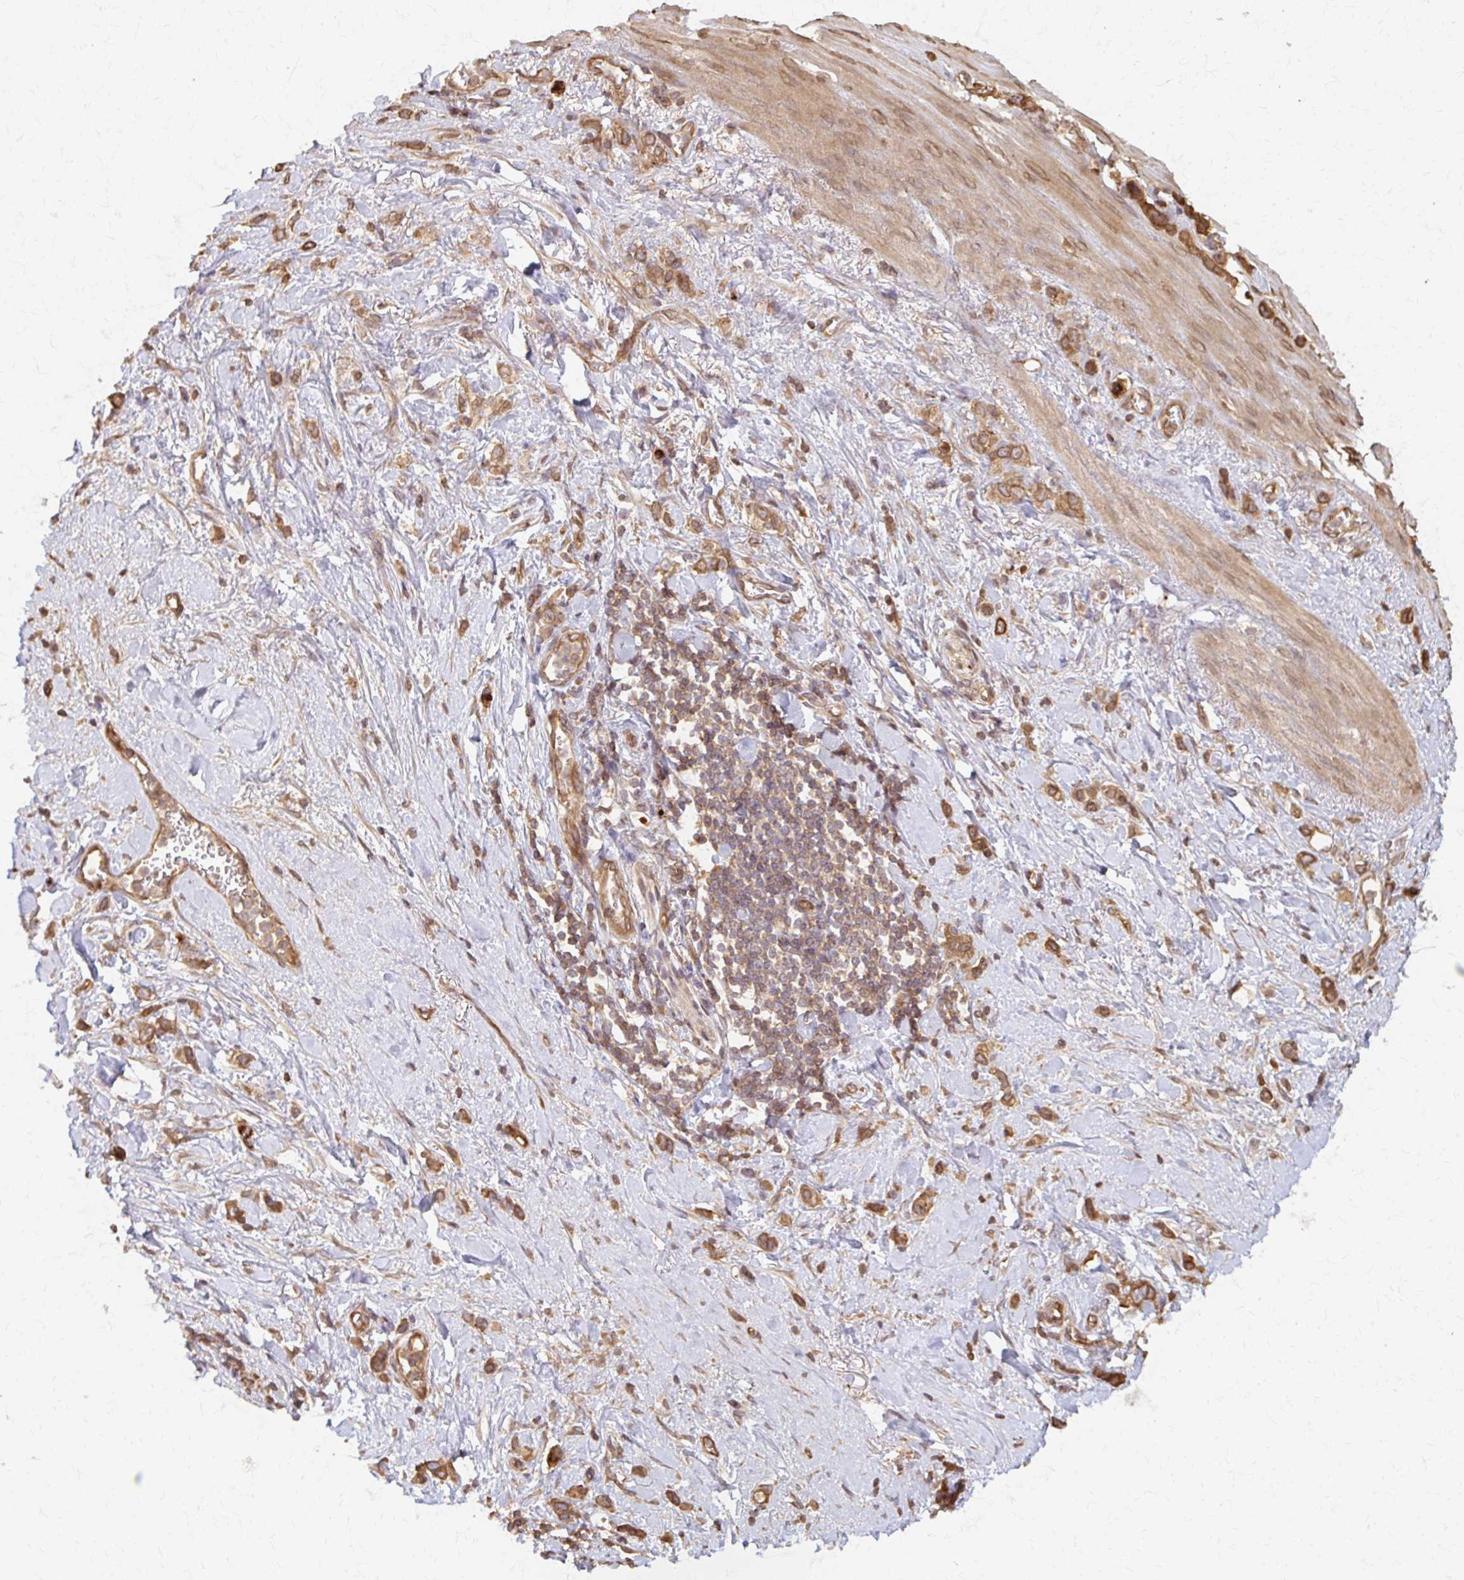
{"staining": {"intensity": "moderate", "quantity": ">75%", "location": "cytoplasmic/membranous"}, "tissue": "stomach cancer", "cell_type": "Tumor cells", "image_type": "cancer", "snomed": [{"axis": "morphology", "description": "Adenocarcinoma, NOS"}, {"axis": "topography", "description": "Stomach"}], "caption": "Tumor cells display moderate cytoplasmic/membranous staining in about >75% of cells in stomach cancer.", "gene": "ARHGAP35", "patient": {"sex": "female", "age": 65}}